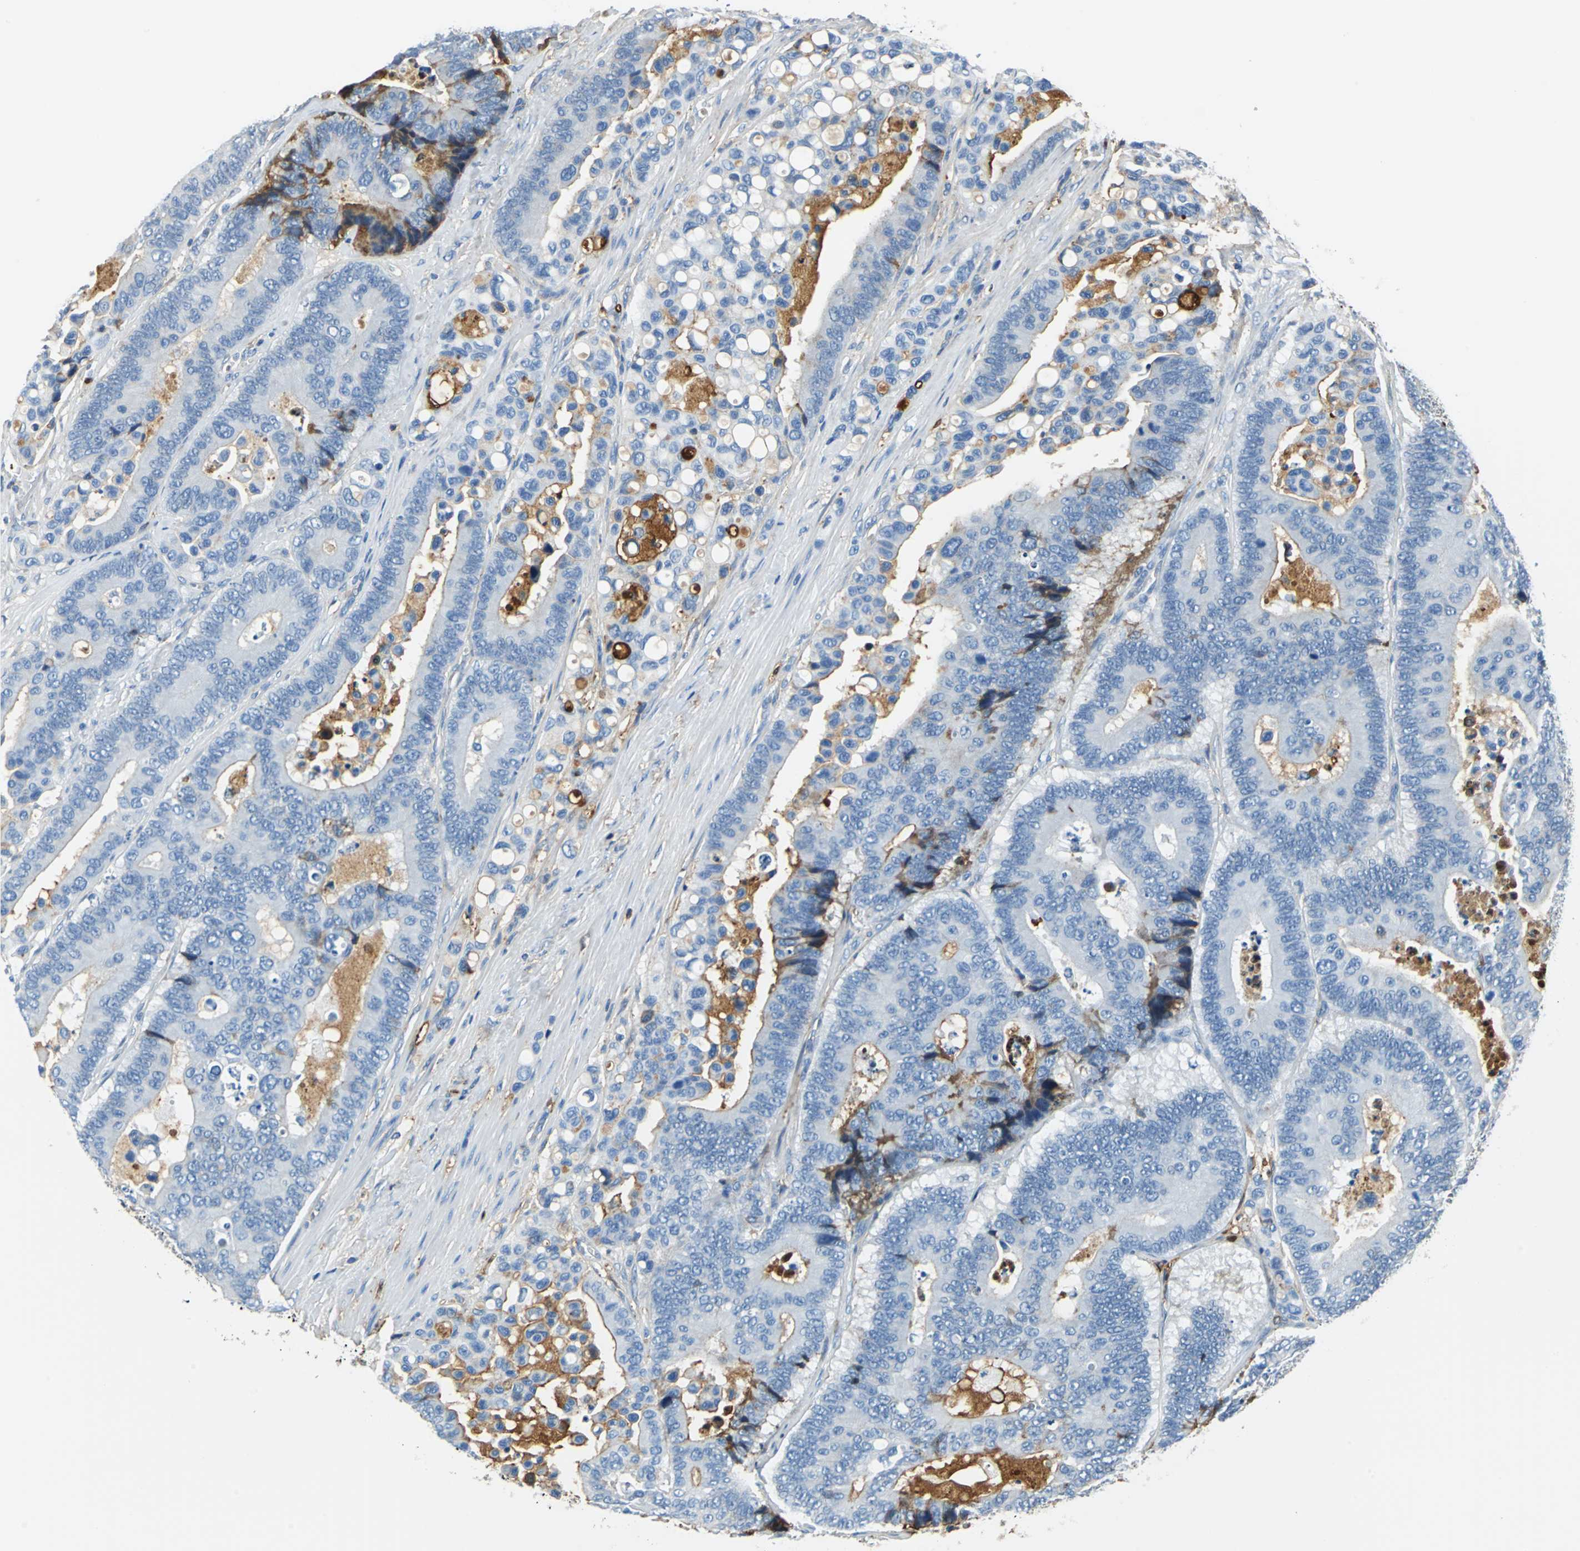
{"staining": {"intensity": "moderate", "quantity": "25%-75%", "location": "cytoplasmic/membranous"}, "tissue": "colorectal cancer", "cell_type": "Tumor cells", "image_type": "cancer", "snomed": [{"axis": "morphology", "description": "Normal tissue, NOS"}, {"axis": "morphology", "description": "Adenocarcinoma, NOS"}, {"axis": "topography", "description": "Colon"}], "caption": "Protein staining by immunohistochemistry (IHC) shows moderate cytoplasmic/membranous positivity in approximately 25%-75% of tumor cells in colorectal cancer (adenocarcinoma). Ihc stains the protein in brown and the nuclei are stained blue.", "gene": "ALB", "patient": {"sex": "male", "age": 82}}